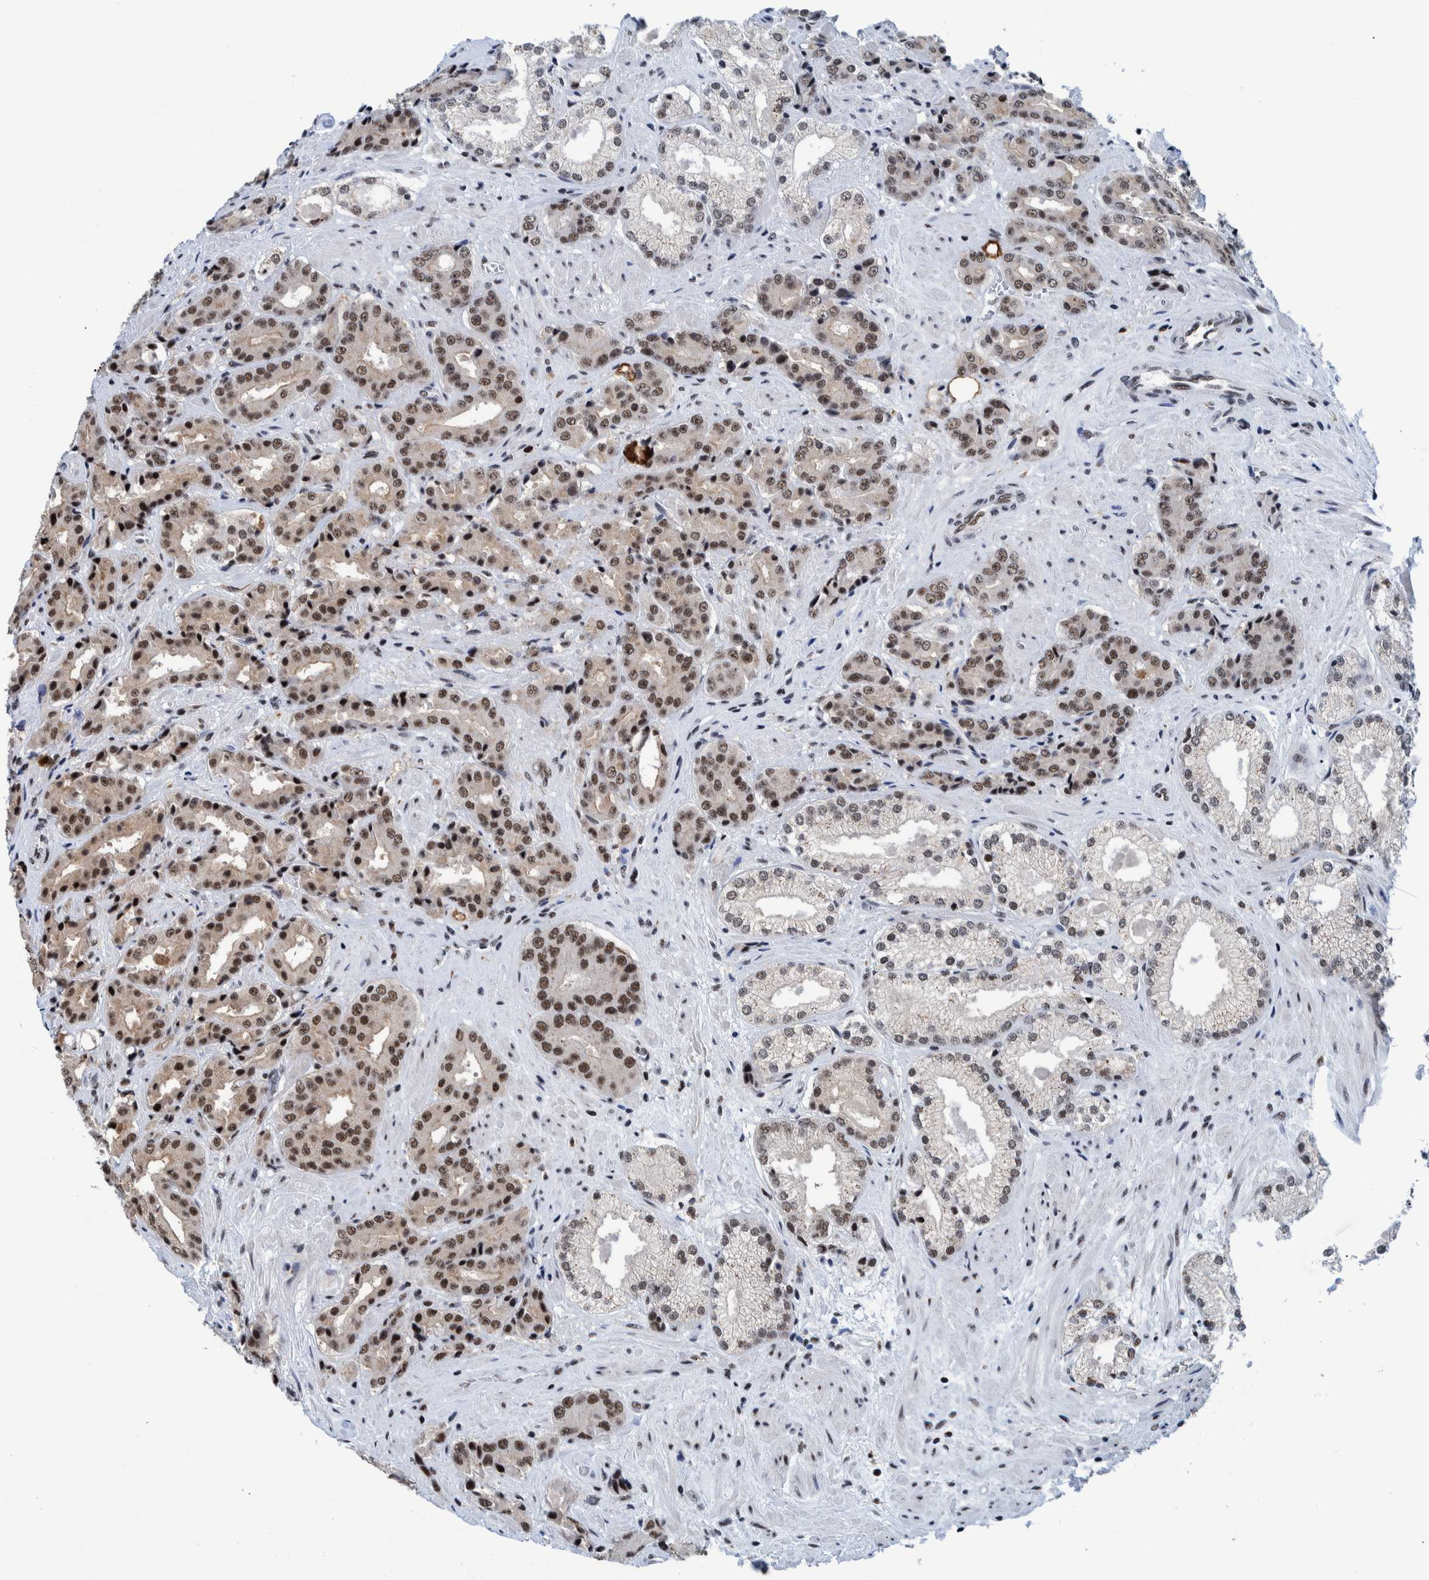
{"staining": {"intensity": "moderate", "quantity": ">75%", "location": "nuclear"}, "tissue": "prostate cancer", "cell_type": "Tumor cells", "image_type": "cancer", "snomed": [{"axis": "morphology", "description": "Adenocarcinoma, High grade"}, {"axis": "topography", "description": "Prostate"}], "caption": "High-grade adenocarcinoma (prostate) stained with a protein marker displays moderate staining in tumor cells.", "gene": "EFTUD2", "patient": {"sex": "male", "age": 71}}